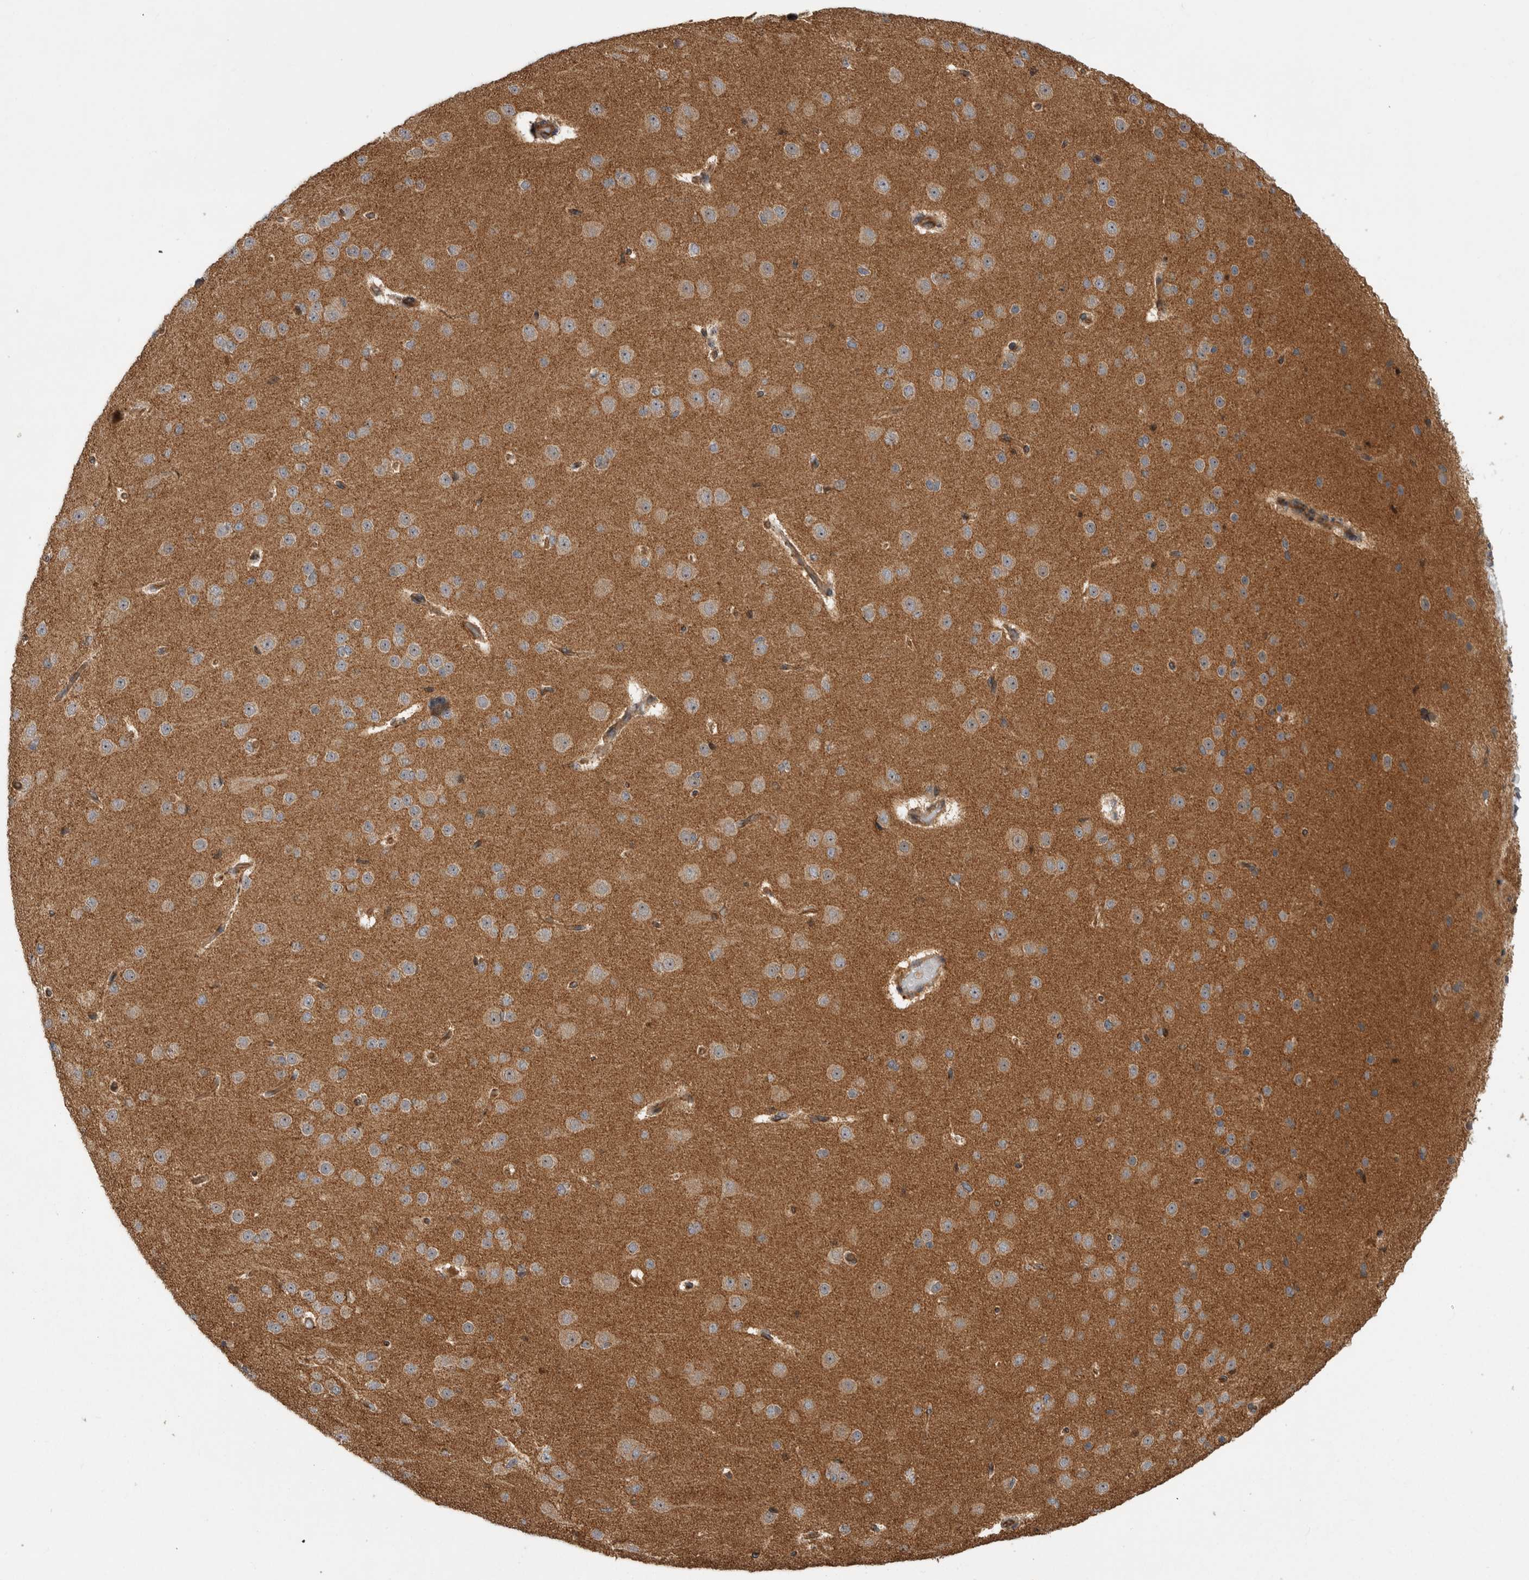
{"staining": {"intensity": "moderate", "quantity": ">75%", "location": "cytoplasmic/membranous"}, "tissue": "cerebral cortex", "cell_type": "Endothelial cells", "image_type": "normal", "snomed": [{"axis": "morphology", "description": "Normal tissue, NOS"}, {"axis": "morphology", "description": "Developmental malformation"}, {"axis": "topography", "description": "Cerebral cortex"}], "caption": "Cerebral cortex stained with immunohistochemistry (IHC) demonstrates moderate cytoplasmic/membranous expression in approximately >75% of endothelial cells. (Stains: DAB (3,3'-diaminobenzidine) in brown, nuclei in blue, Microscopy: brightfield microscopy at high magnification).", "gene": "DHDDS", "patient": {"sex": "female", "age": 30}}